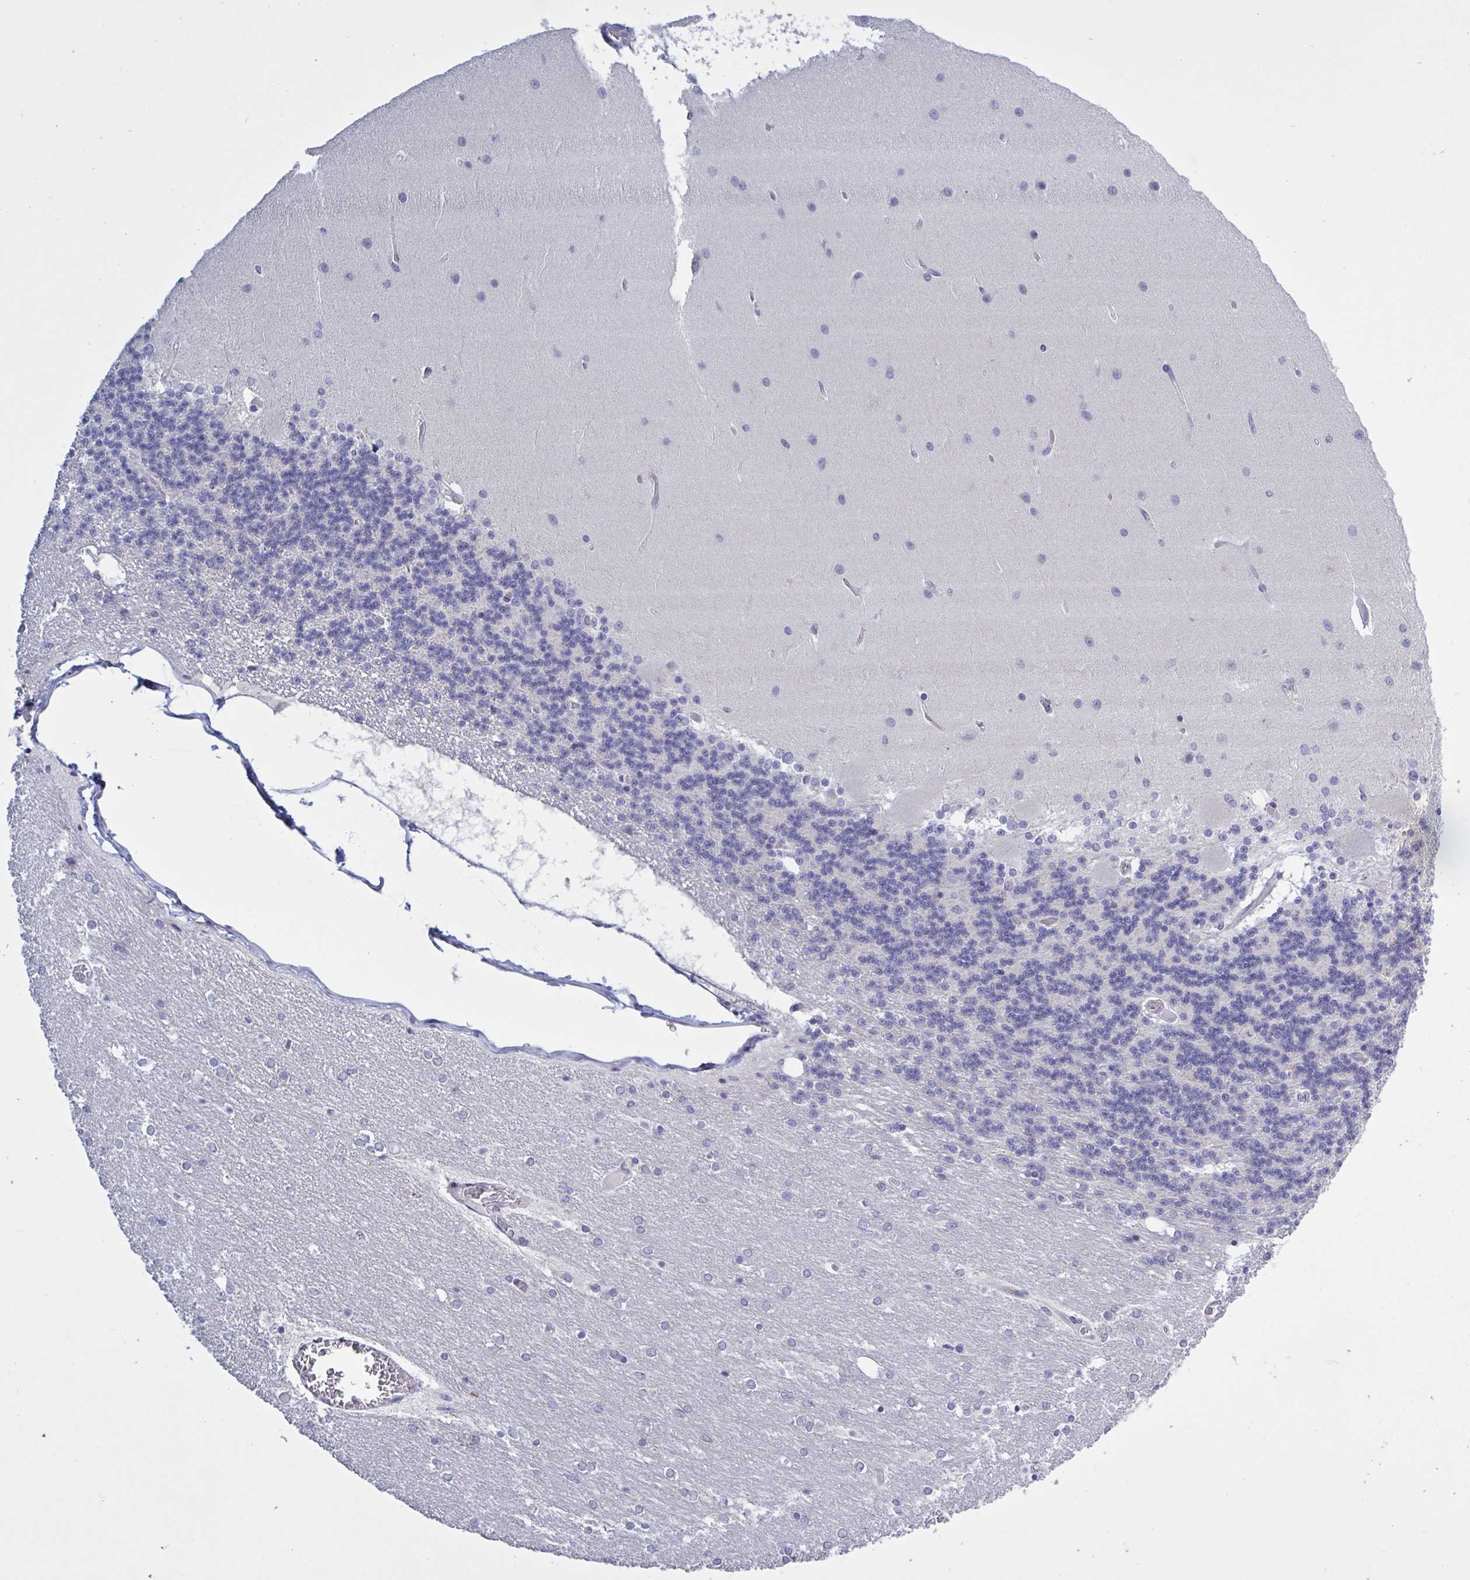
{"staining": {"intensity": "negative", "quantity": "none", "location": "none"}, "tissue": "cerebellum", "cell_type": "Cells in granular layer", "image_type": "normal", "snomed": [{"axis": "morphology", "description": "Normal tissue, NOS"}, {"axis": "topography", "description": "Cerebellum"}], "caption": "This image is of unremarkable cerebellum stained with immunohistochemistry (IHC) to label a protein in brown with the nuclei are counter-stained blue. There is no staining in cells in granular layer.", "gene": "ST14", "patient": {"sex": "female", "age": 54}}